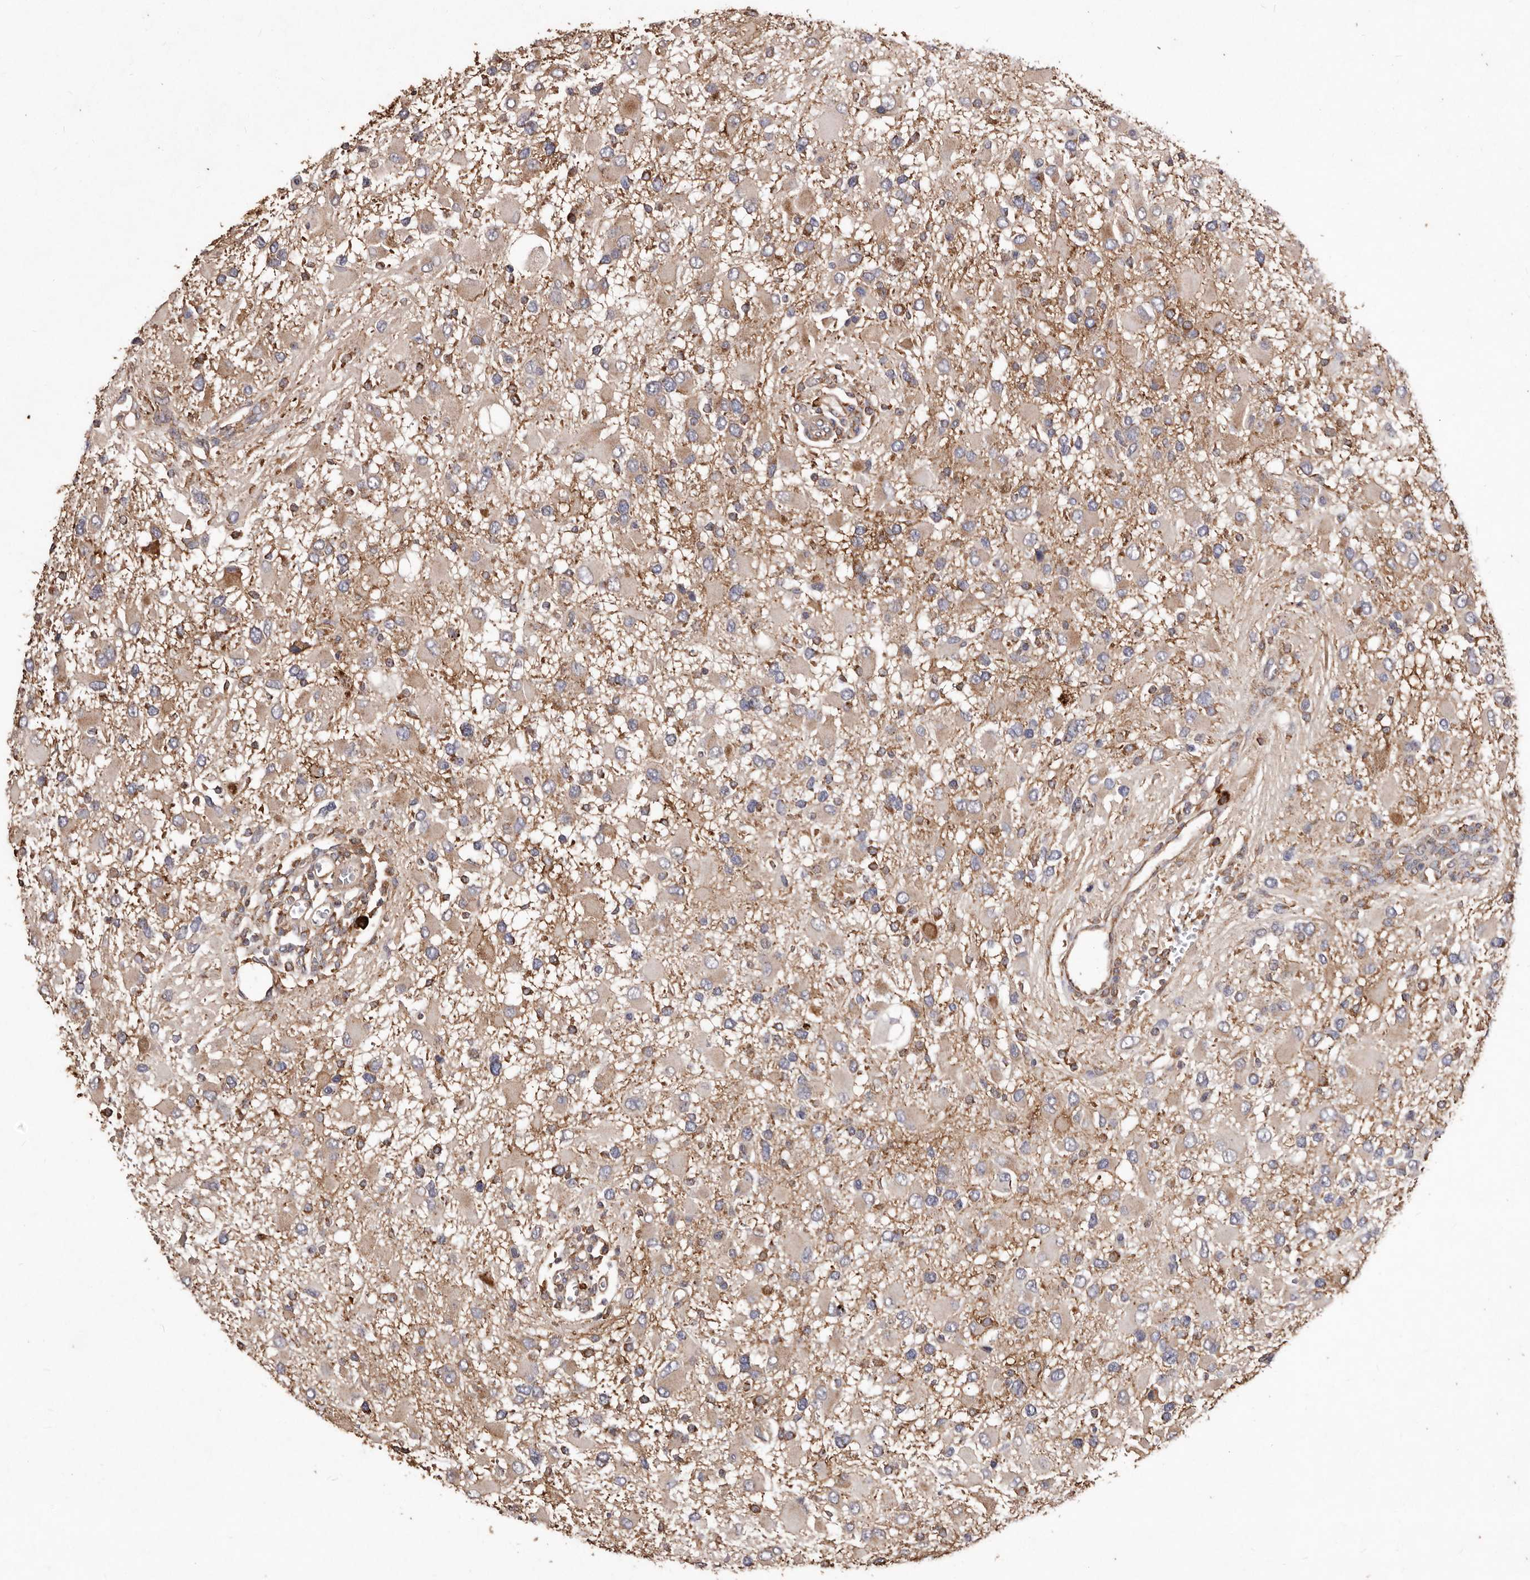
{"staining": {"intensity": "weak", "quantity": "25%-75%", "location": "cytoplasmic/membranous"}, "tissue": "glioma", "cell_type": "Tumor cells", "image_type": "cancer", "snomed": [{"axis": "morphology", "description": "Glioma, malignant, High grade"}, {"axis": "topography", "description": "Brain"}], "caption": "The histopathology image reveals immunohistochemical staining of glioma. There is weak cytoplasmic/membranous expression is identified in approximately 25%-75% of tumor cells.", "gene": "STEAP2", "patient": {"sex": "male", "age": 53}}